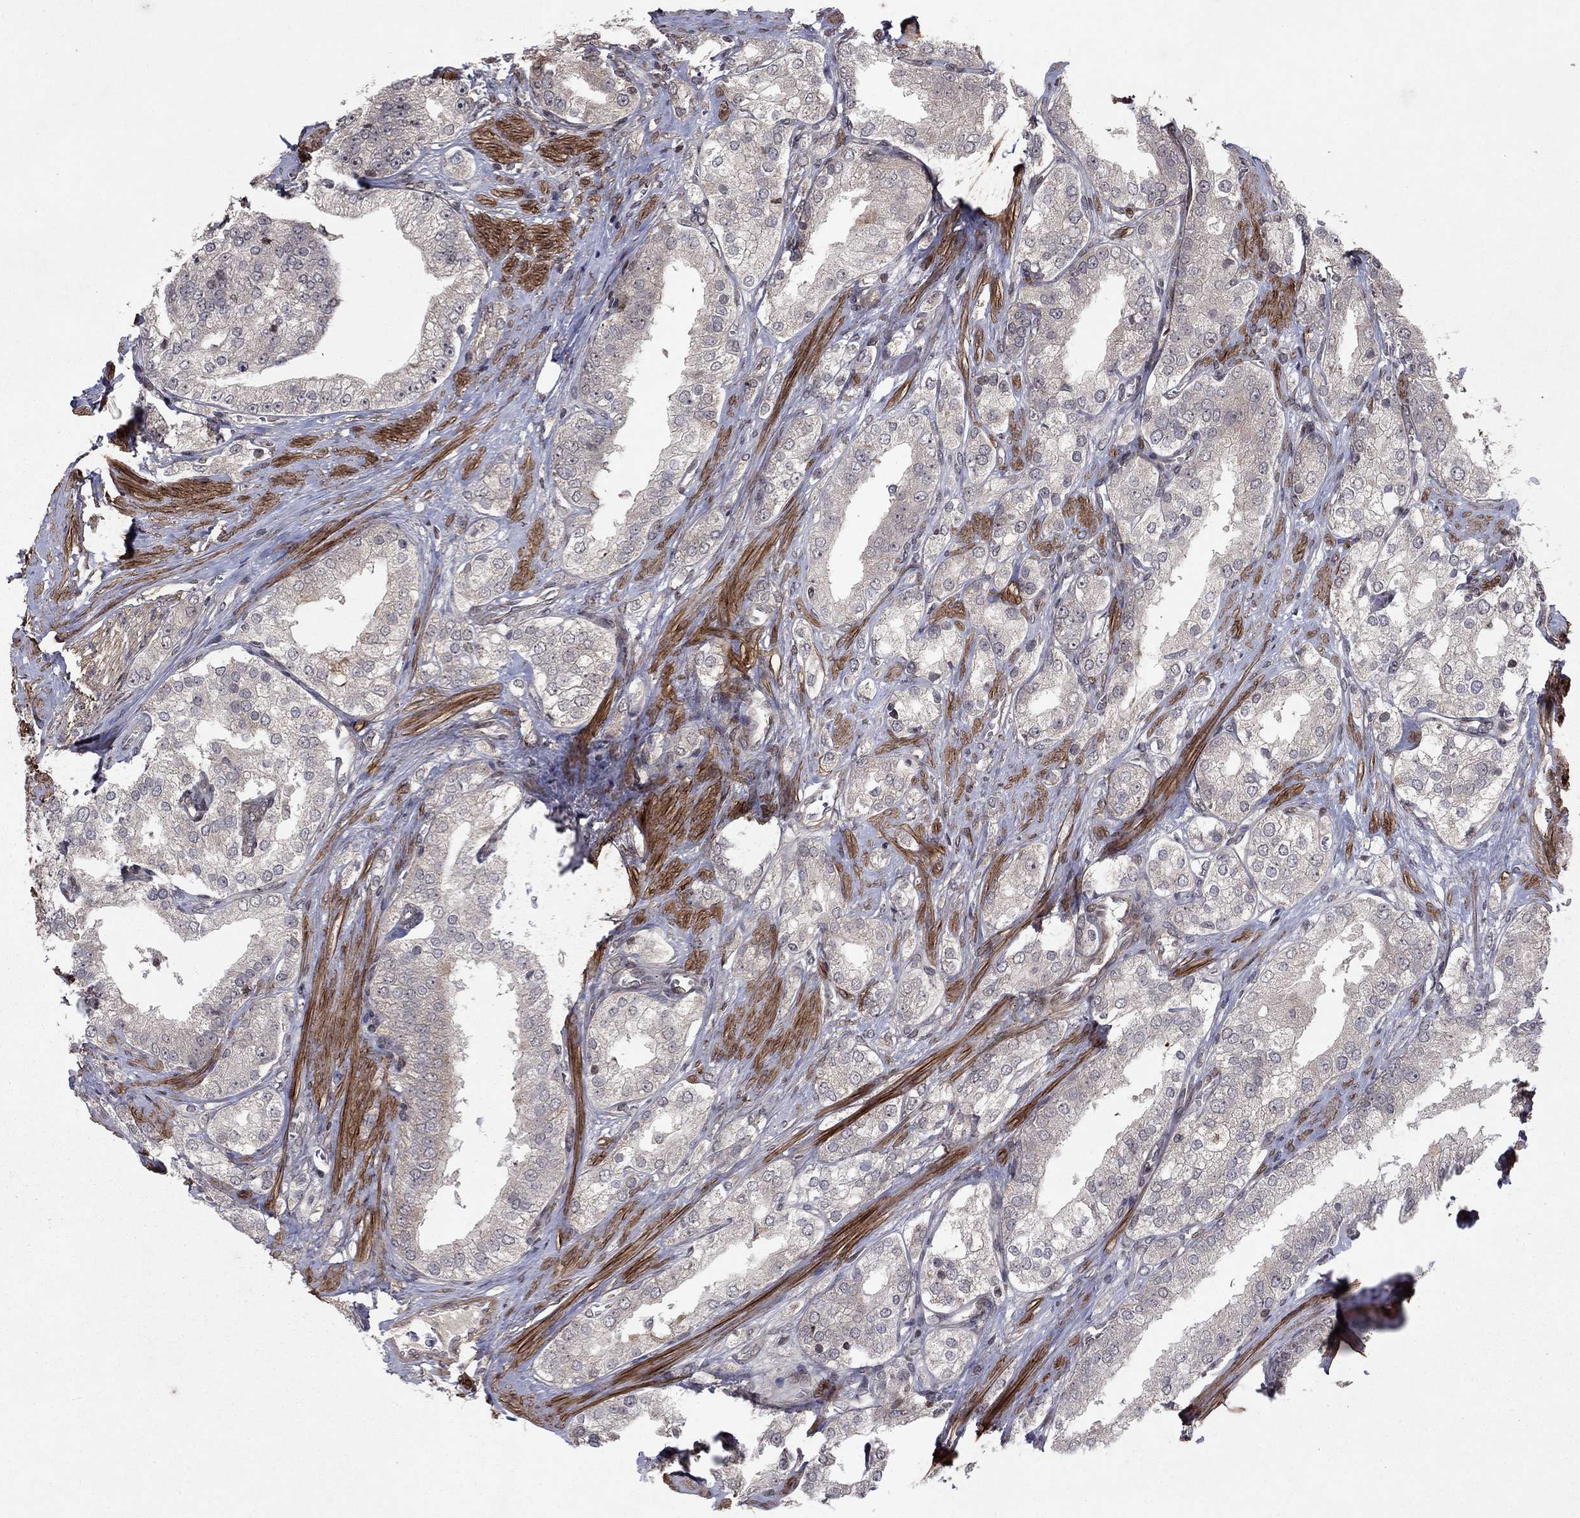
{"staining": {"intensity": "negative", "quantity": "none", "location": "none"}, "tissue": "prostate cancer", "cell_type": "Tumor cells", "image_type": "cancer", "snomed": [{"axis": "morphology", "description": "Adenocarcinoma, NOS"}, {"axis": "topography", "description": "Prostate and seminal vesicle, NOS"}, {"axis": "topography", "description": "Prostate"}], "caption": "Tumor cells show no significant protein staining in prostate cancer (adenocarcinoma).", "gene": "SORBS1", "patient": {"sex": "male", "age": 67}}